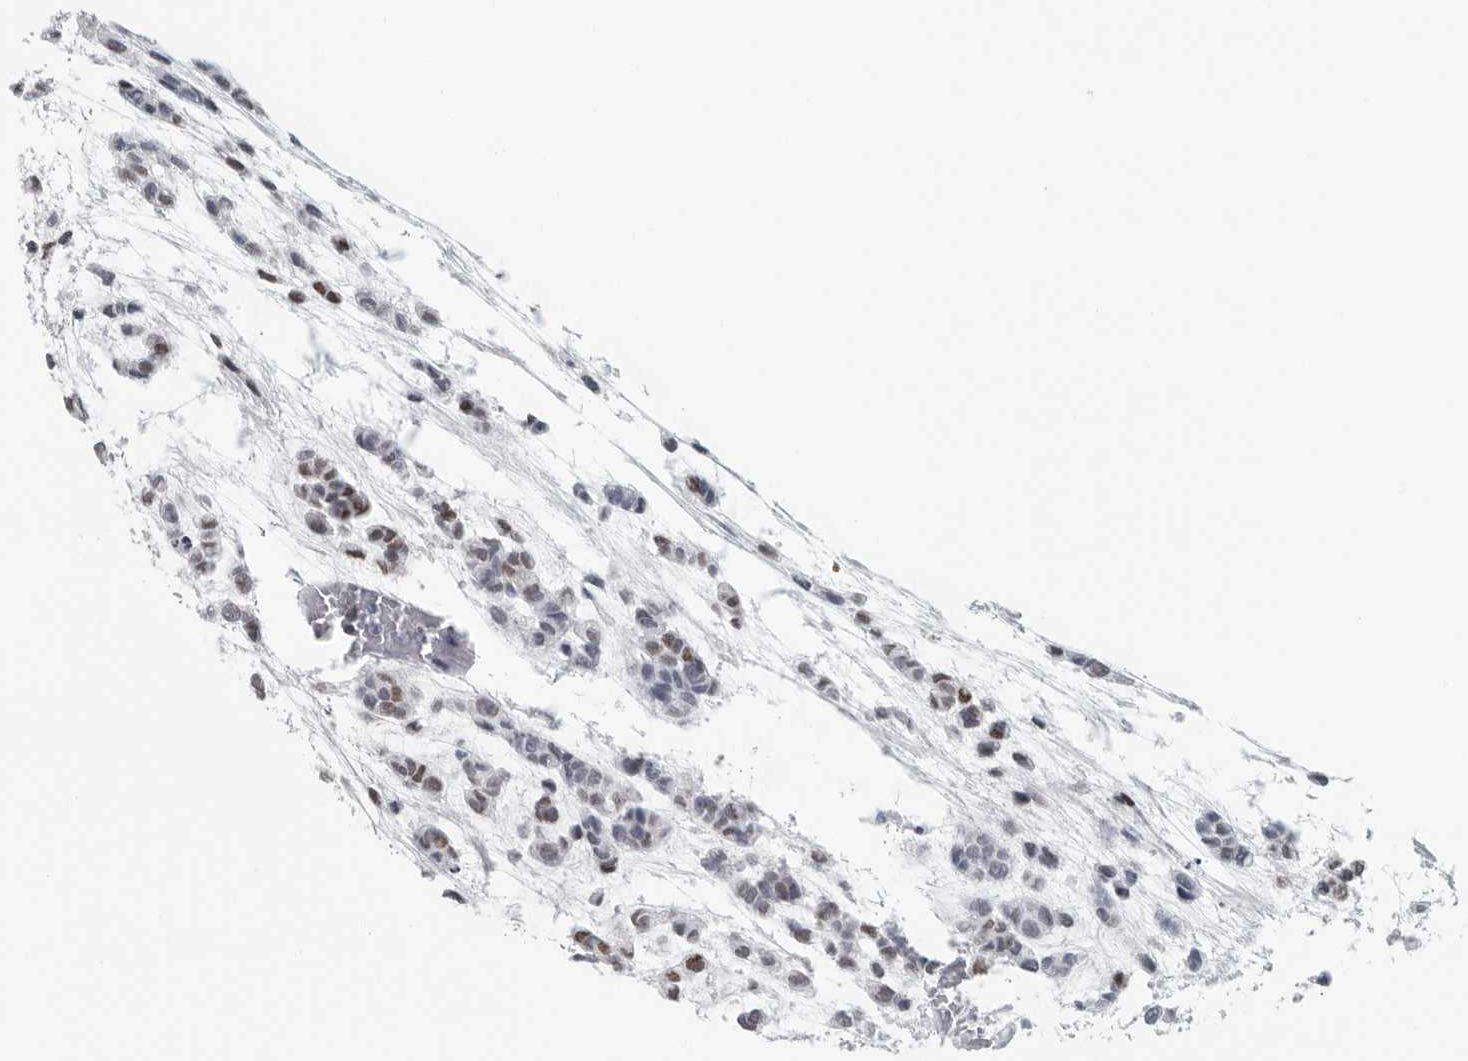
{"staining": {"intensity": "weak", "quantity": "25%-75%", "location": "nuclear"}, "tissue": "head and neck cancer", "cell_type": "Tumor cells", "image_type": "cancer", "snomed": [{"axis": "morphology", "description": "Adenocarcinoma, NOS"}, {"axis": "morphology", "description": "Adenoma, NOS"}, {"axis": "topography", "description": "Head-Neck"}], "caption": "Immunohistochemical staining of human head and neck cancer displays weak nuclear protein staining in approximately 25%-75% of tumor cells.", "gene": "SATB2", "patient": {"sex": "female", "age": 55}}